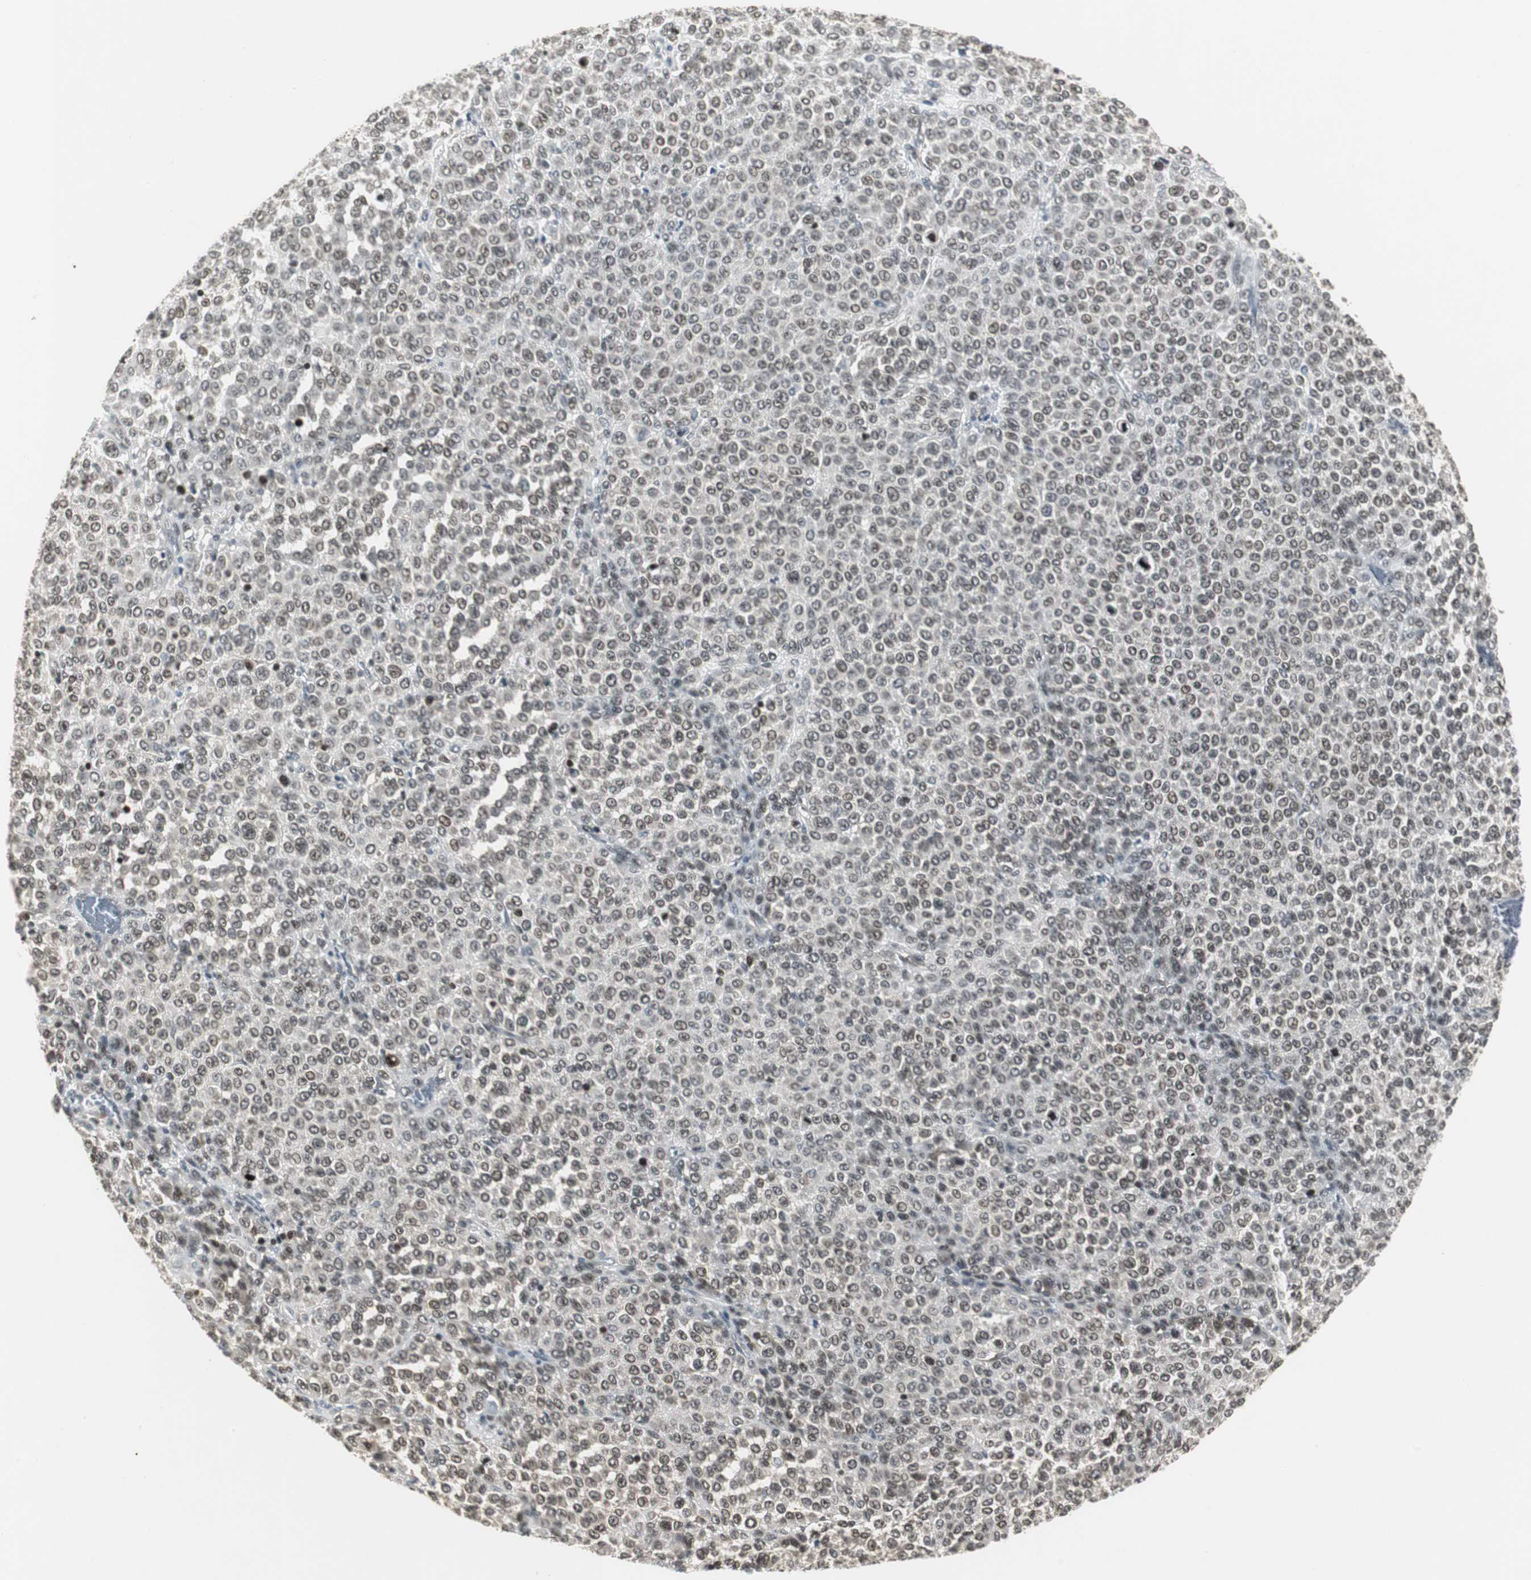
{"staining": {"intensity": "weak", "quantity": "25%-75%", "location": "cytoplasmic/membranous,nuclear"}, "tissue": "melanoma", "cell_type": "Tumor cells", "image_type": "cancer", "snomed": [{"axis": "morphology", "description": "Malignant melanoma, Metastatic site"}, {"axis": "topography", "description": "Pancreas"}], "caption": "Immunohistochemistry of human malignant melanoma (metastatic site) exhibits low levels of weak cytoplasmic/membranous and nuclear staining in approximately 25%-75% of tumor cells.", "gene": "MPG", "patient": {"sex": "female", "age": 30}}